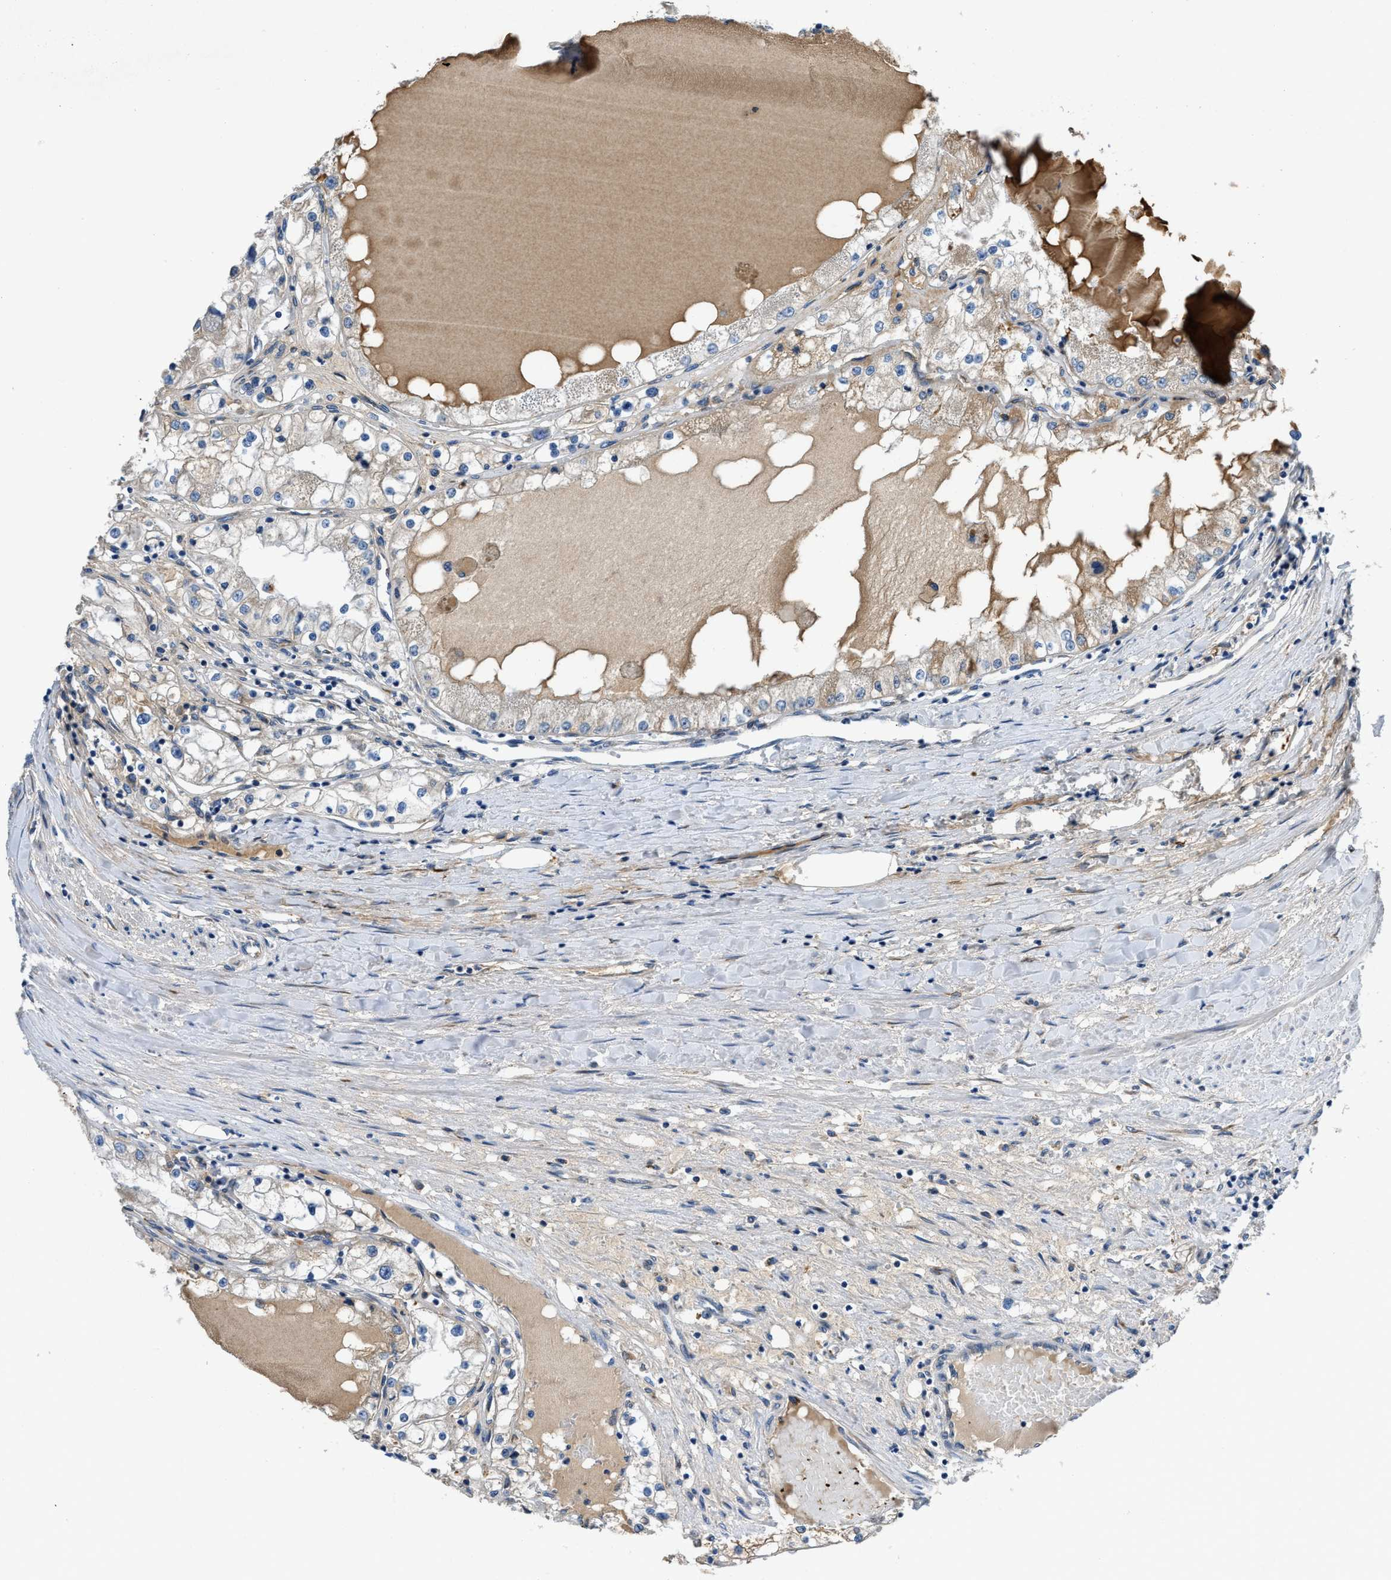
{"staining": {"intensity": "weak", "quantity": "25%-75%", "location": "cytoplasmic/membranous"}, "tissue": "renal cancer", "cell_type": "Tumor cells", "image_type": "cancer", "snomed": [{"axis": "morphology", "description": "Adenocarcinoma, NOS"}, {"axis": "topography", "description": "Kidney"}], "caption": "A brown stain shows weak cytoplasmic/membranous expression of a protein in renal cancer (adenocarcinoma) tumor cells.", "gene": "GGCX", "patient": {"sex": "male", "age": 68}}